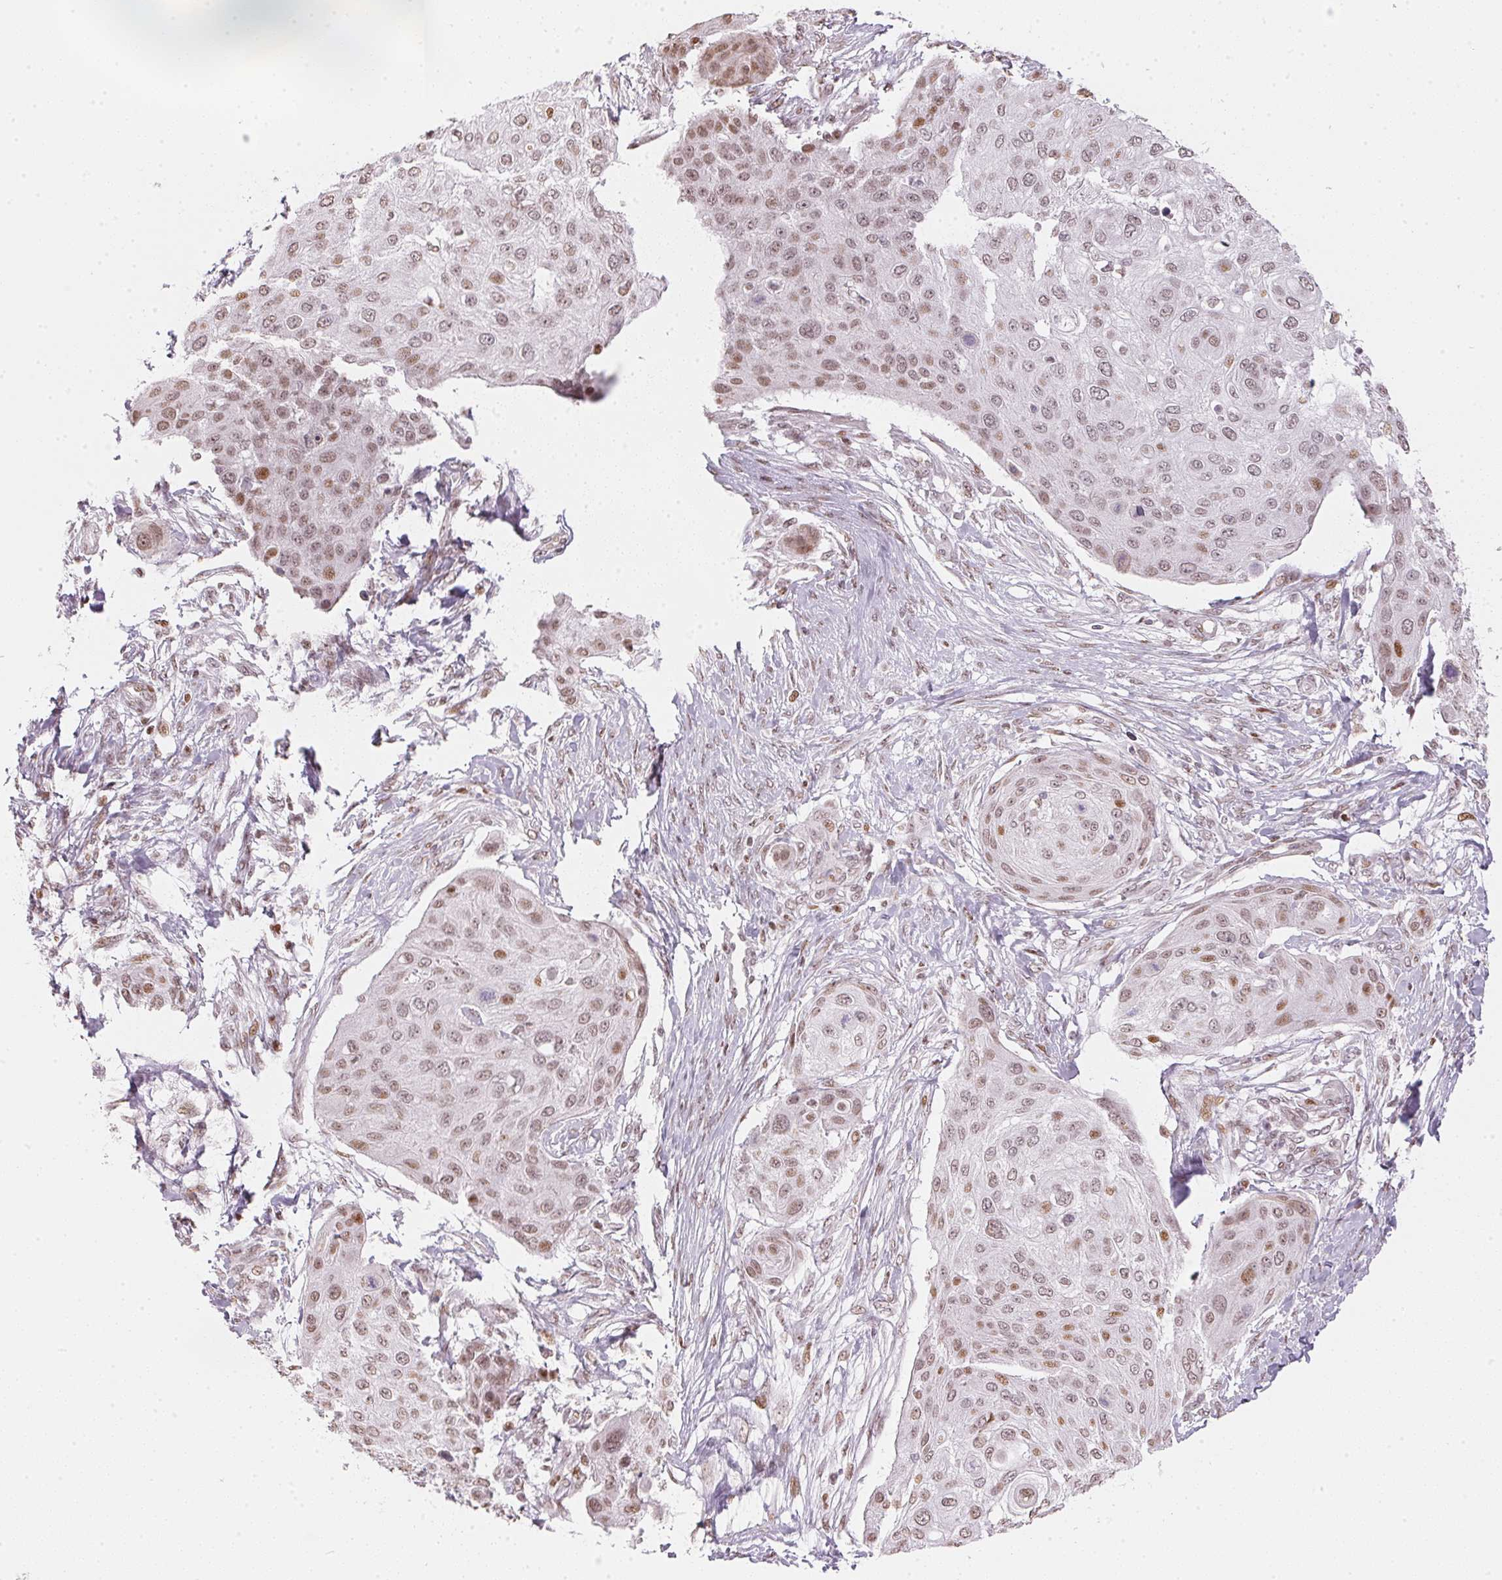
{"staining": {"intensity": "weak", "quantity": ">75%", "location": "nuclear"}, "tissue": "skin cancer", "cell_type": "Tumor cells", "image_type": "cancer", "snomed": [{"axis": "morphology", "description": "Squamous cell carcinoma, NOS"}, {"axis": "topography", "description": "Skin"}], "caption": "DAB immunohistochemical staining of human skin squamous cell carcinoma demonstrates weak nuclear protein expression in approximately >75% of tumor cells.", "gene": "KAT6A", "patient": {"sex": "female", "age": 87}}